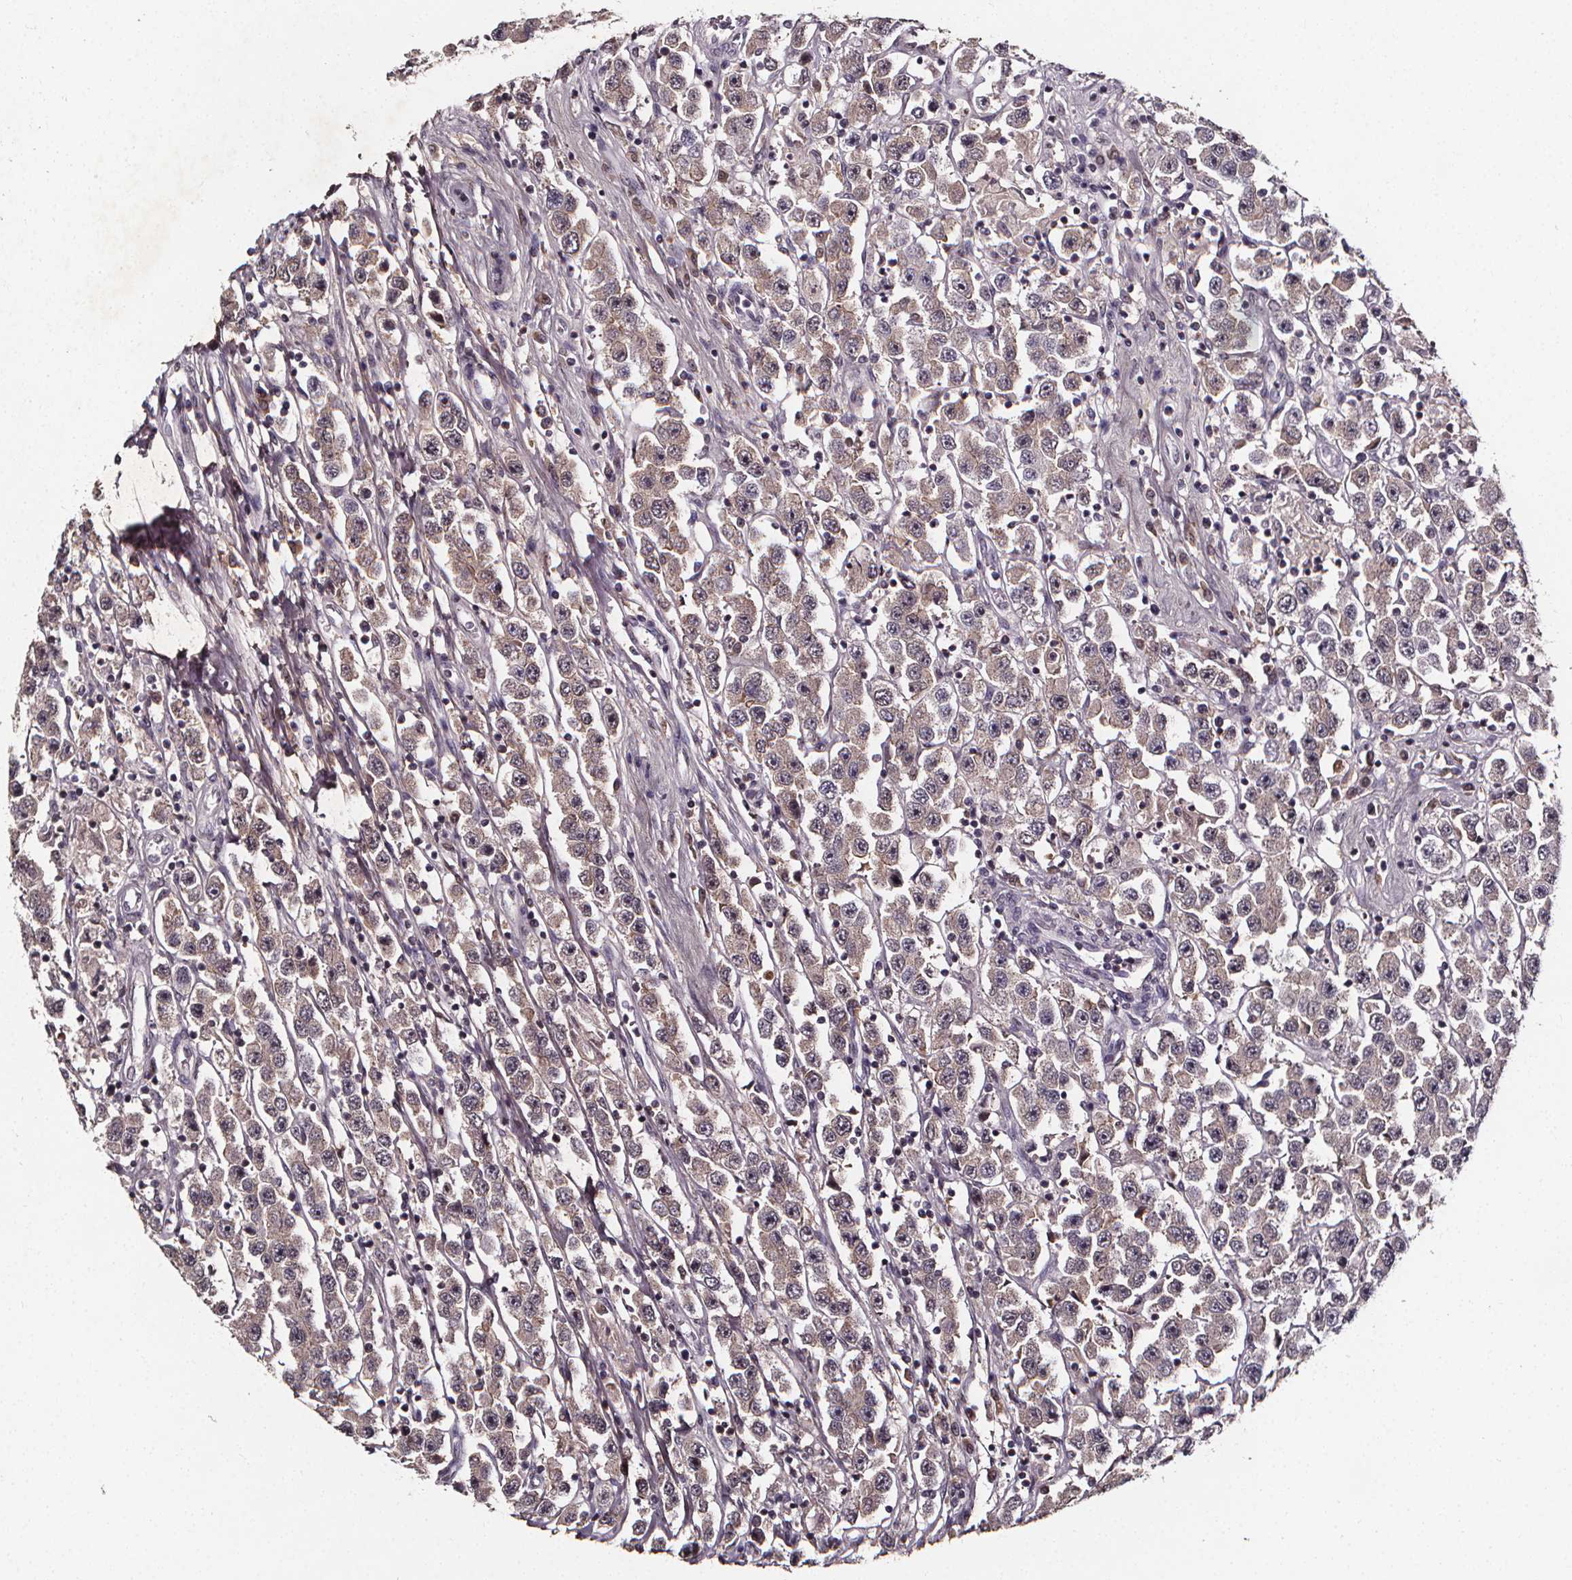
{"staining": {"intensity": "weak", "quantity": "25%-75%", "location": "cytoplasmic/membranous"}, "tissue": "testis cancer", "cell_type": "Tumor cells", "image_type": "cancer", "snomed": [{"axis": "morphology", "description": "Seminoma, NOS"}, {"axis": "topography", "description": "Testis"}], "caption": "Seminoma (testis) tissue displays weak cytoplasmic/membranous positivity in approximately 25%-75% of tumor cells", "gene": "SPAG8", "patient": {"sex": "male", "age": 45}}